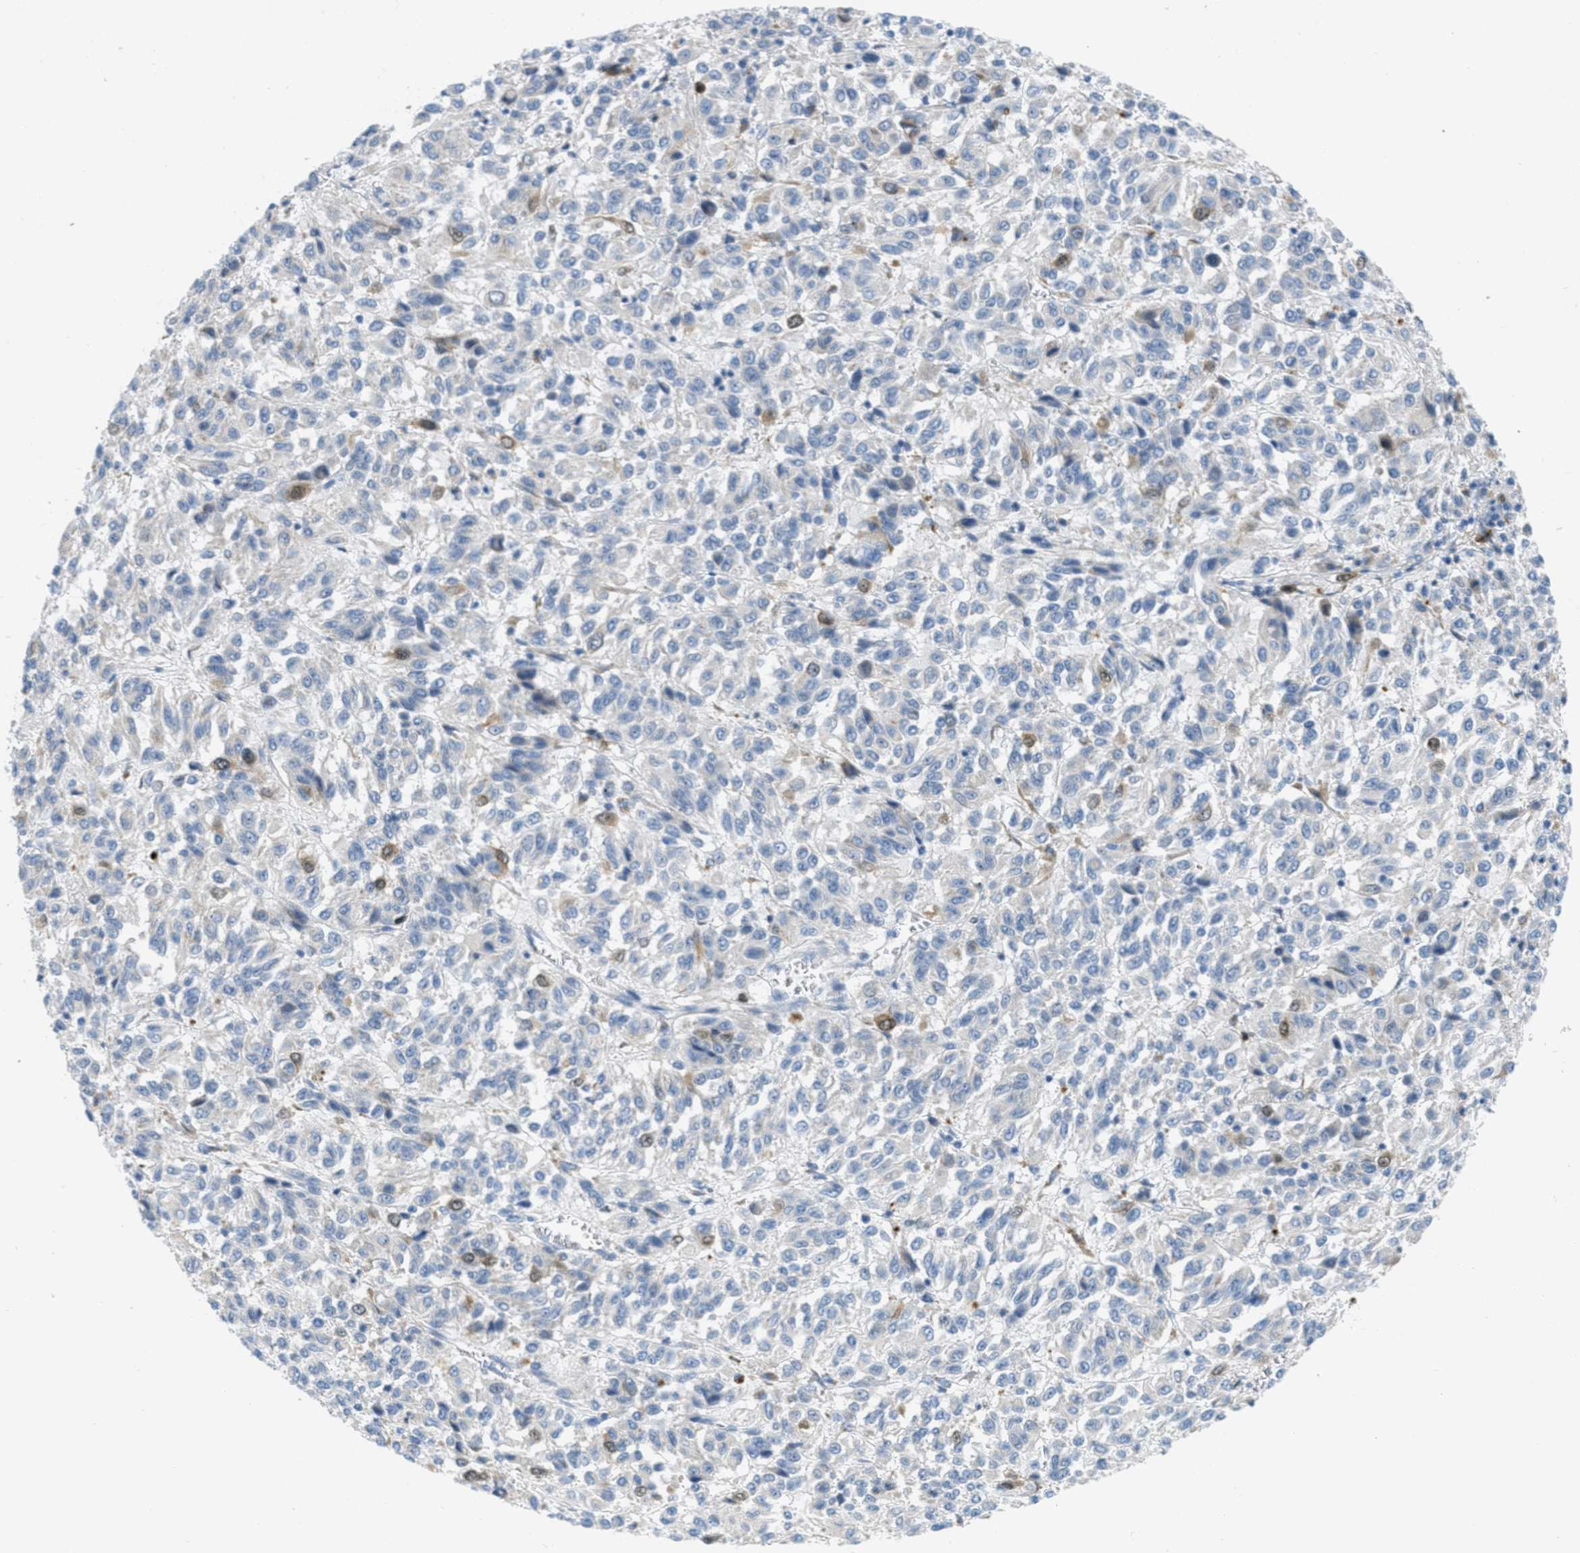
{"staining": {"intensity": "weak", "quantity": "<25%", "location": "nuclear"}, "tissue": "melanoma", "cell_type": "Tumor cells", "image_type": "cancer", "snomed": [{"axis": "morphology", "description": "Malignant melanoma, Metastatic site"}, {"axis": "topography", "description": "Lung"}], "caption": "Protein analysis of melanoma reveals no significant expression in tumor cells.", "gene": "ORC6", "patient": {"sex": "male", "age": 64}}